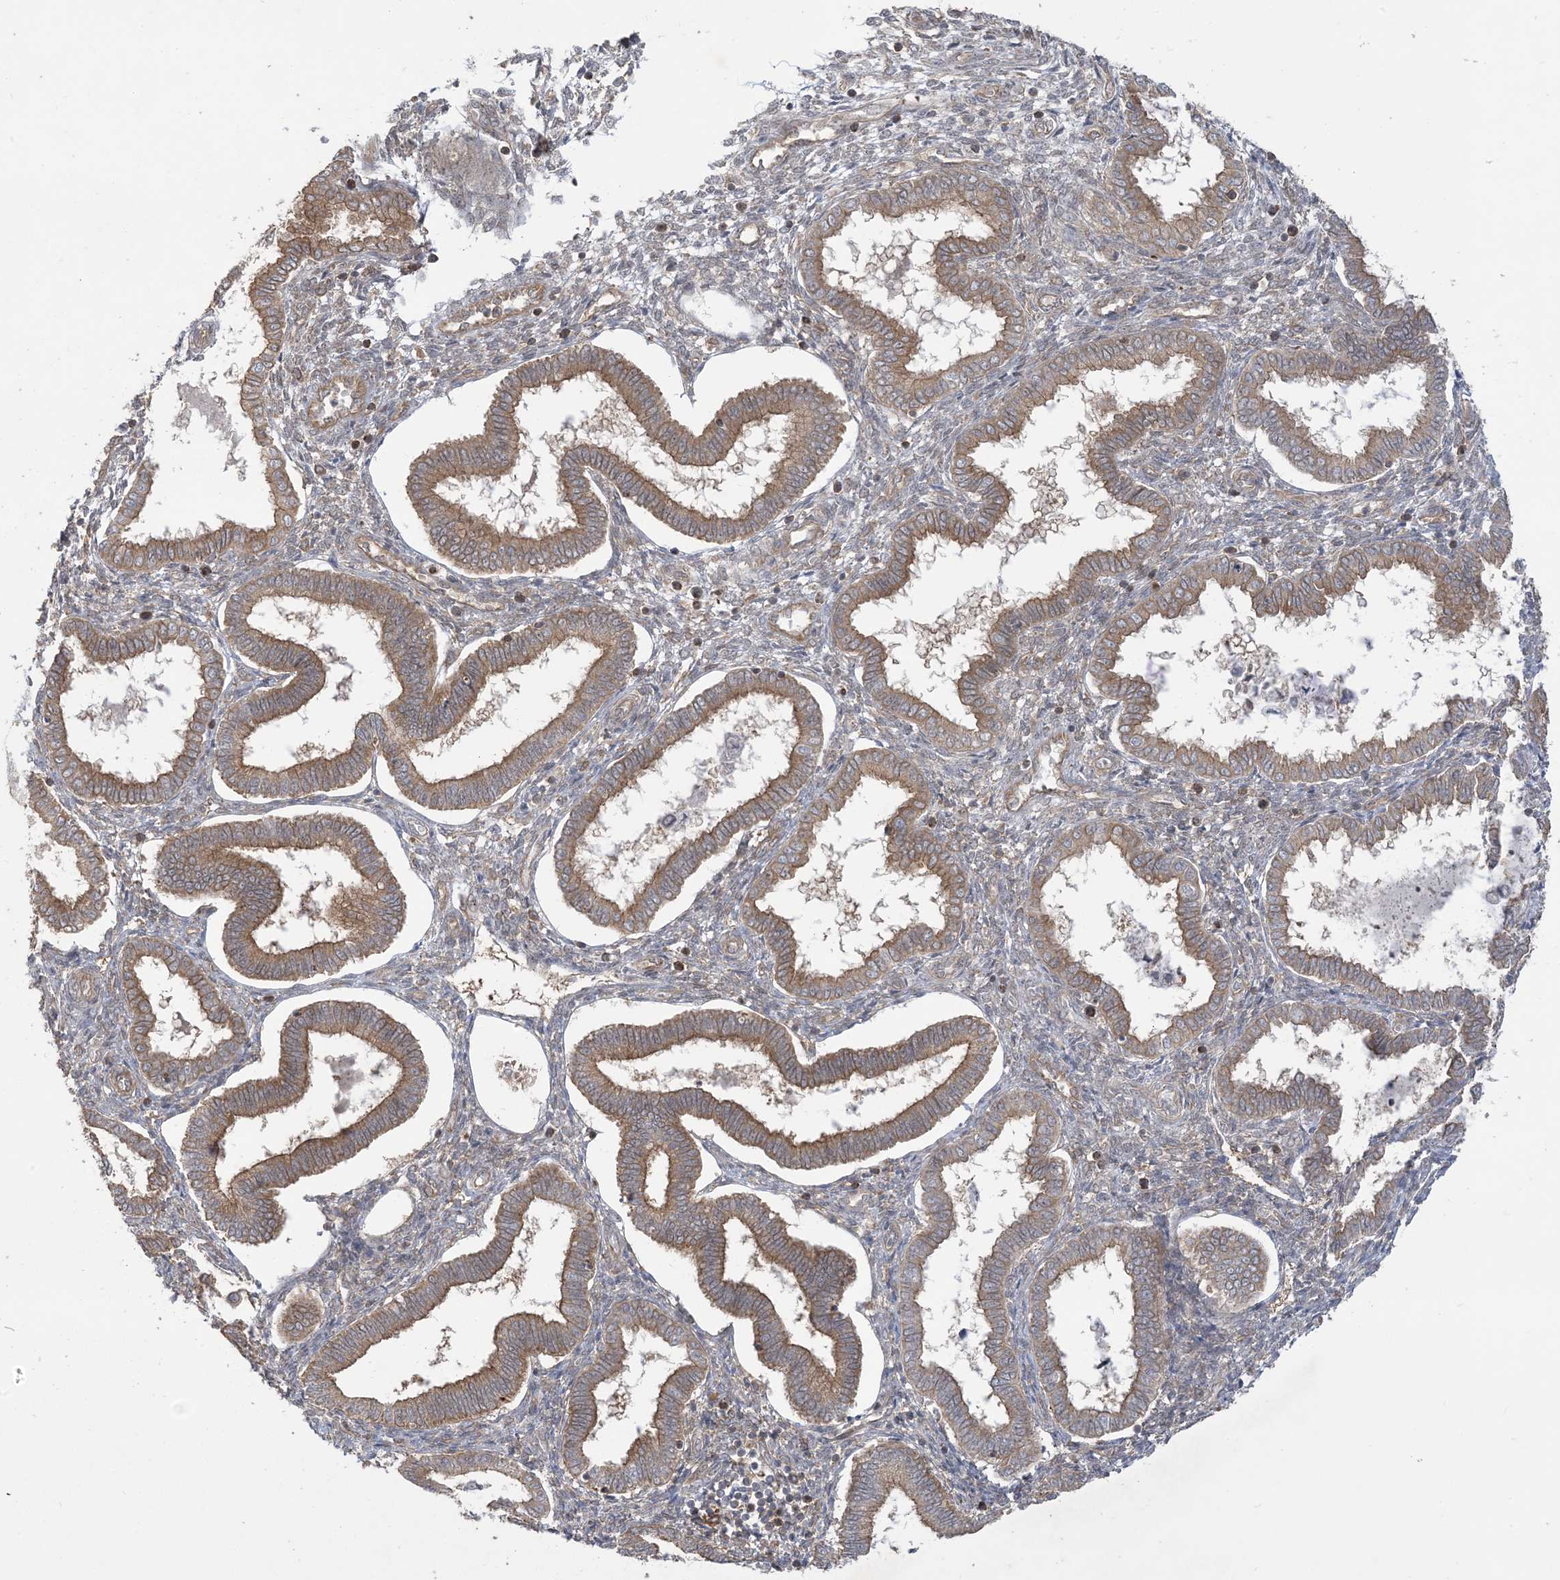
{"staining": {"intensity": "weak", "quantity": "25%-75%", "location": "cytoplasmic/membranous"}, "tissue": "endometrium", "cell_type": "Cells in endometrial stroma", "image_type": "normal", "snomed": [{"axis": "morphology", "description": "Normal tissue, NOS"}, {"axis": "topography", "description": "Endometrium"}], "caption": "Normal endometrium displays weak cytoplasmic/membranous staining in approximately 25%-75% of cells in endometrial stroma.", "gene": "SOGA3", "patient": {"sex": "female", "age": 24}}